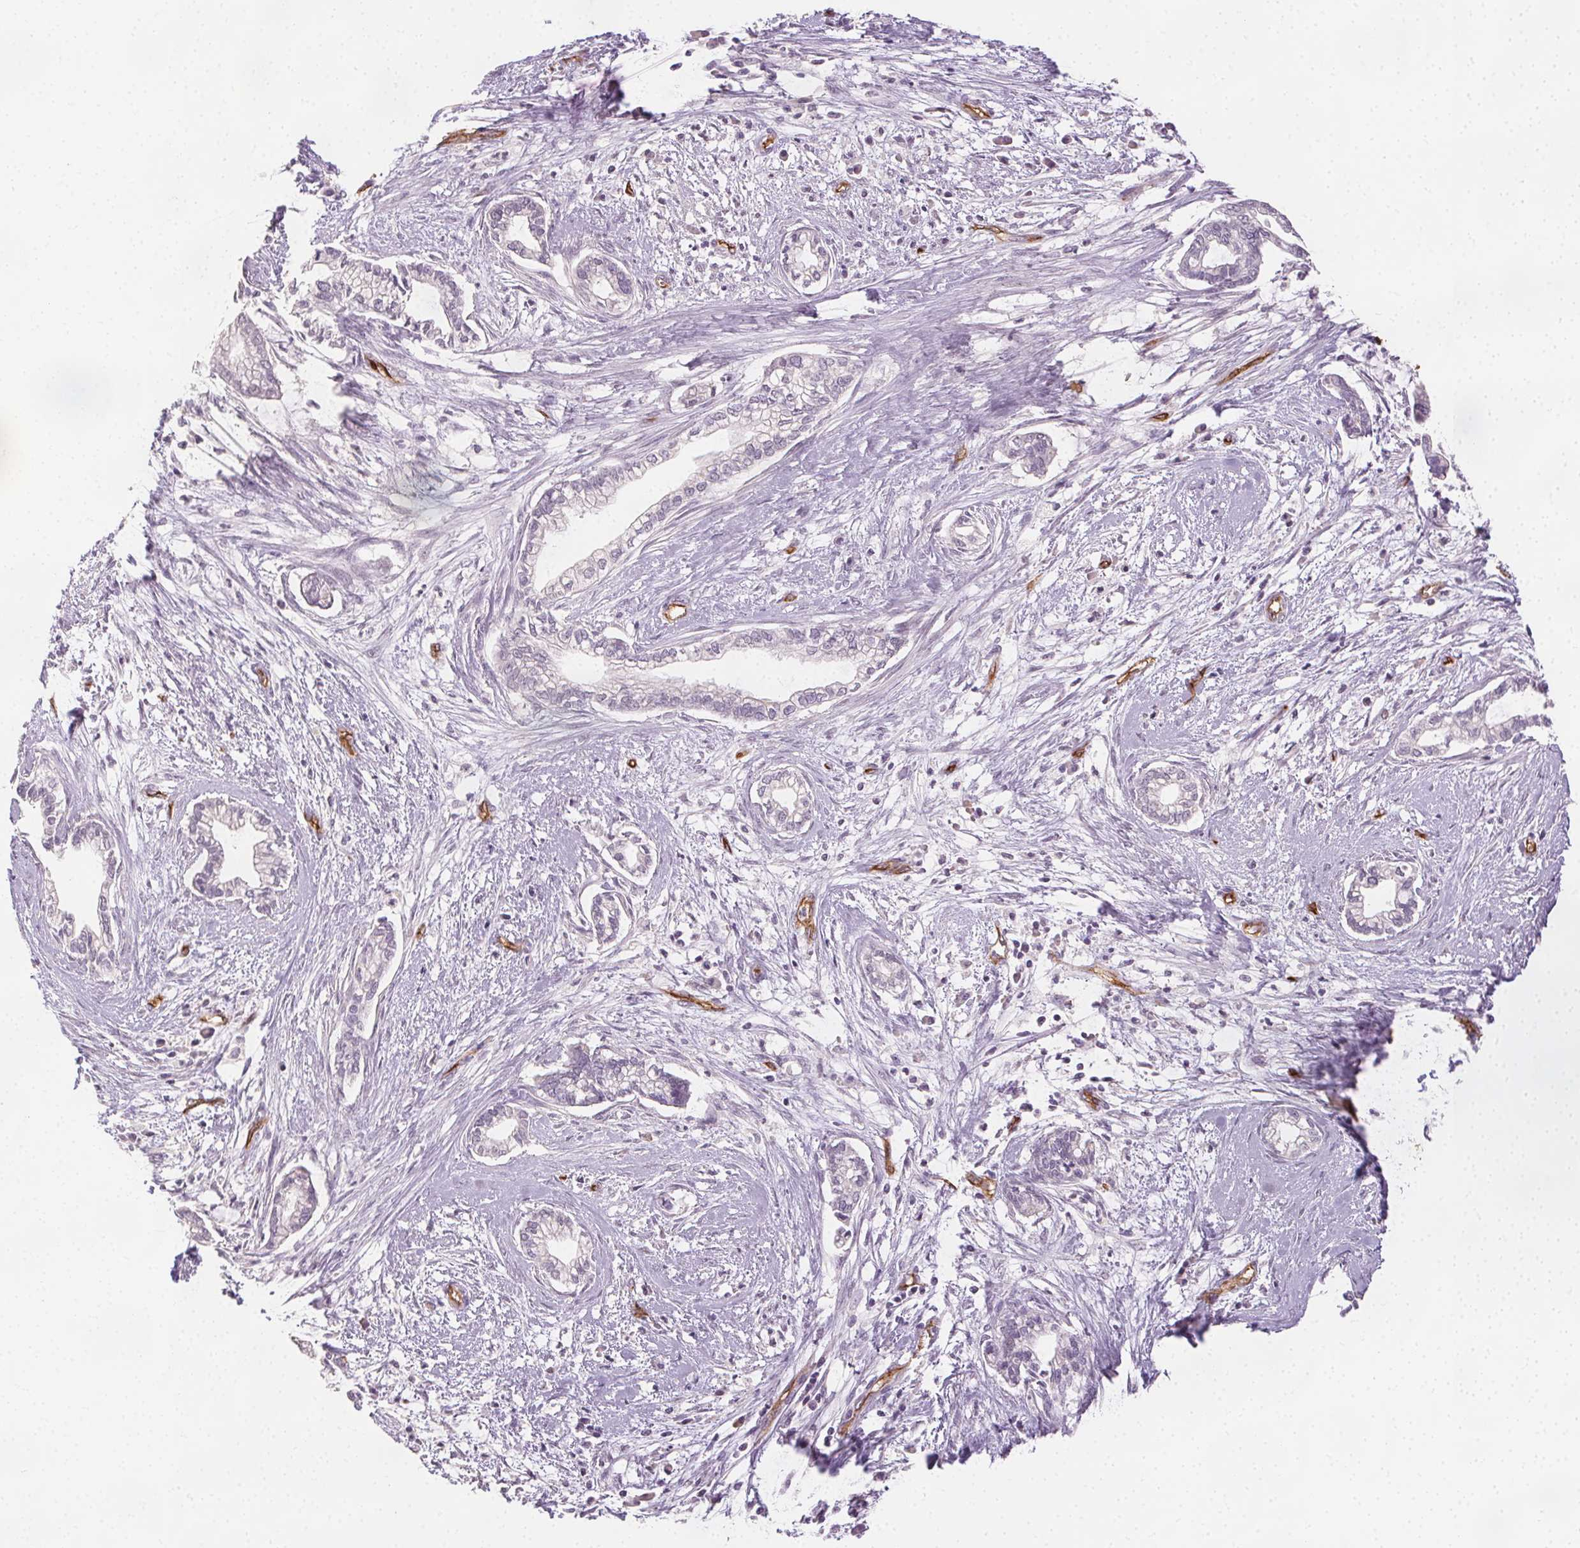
{"staining": {"intensity": "negative", "quantity": "none", "location": "none"}, "tissue": "cervical cancer", "cell_type": "Tumor cells", "image_type": "cancer", "snomed": [{"axis": "morphology", "description": "Adenocarcinoma, NOS"}, {"axis": "topography", "description": "Cervix"}], "caption": "Immunohistochemical staining of human cervical cancer demonstrates no significant positivity in tumor cells.", "gene": "PODXL", "patient": {"sex": "female", "age": 62}}